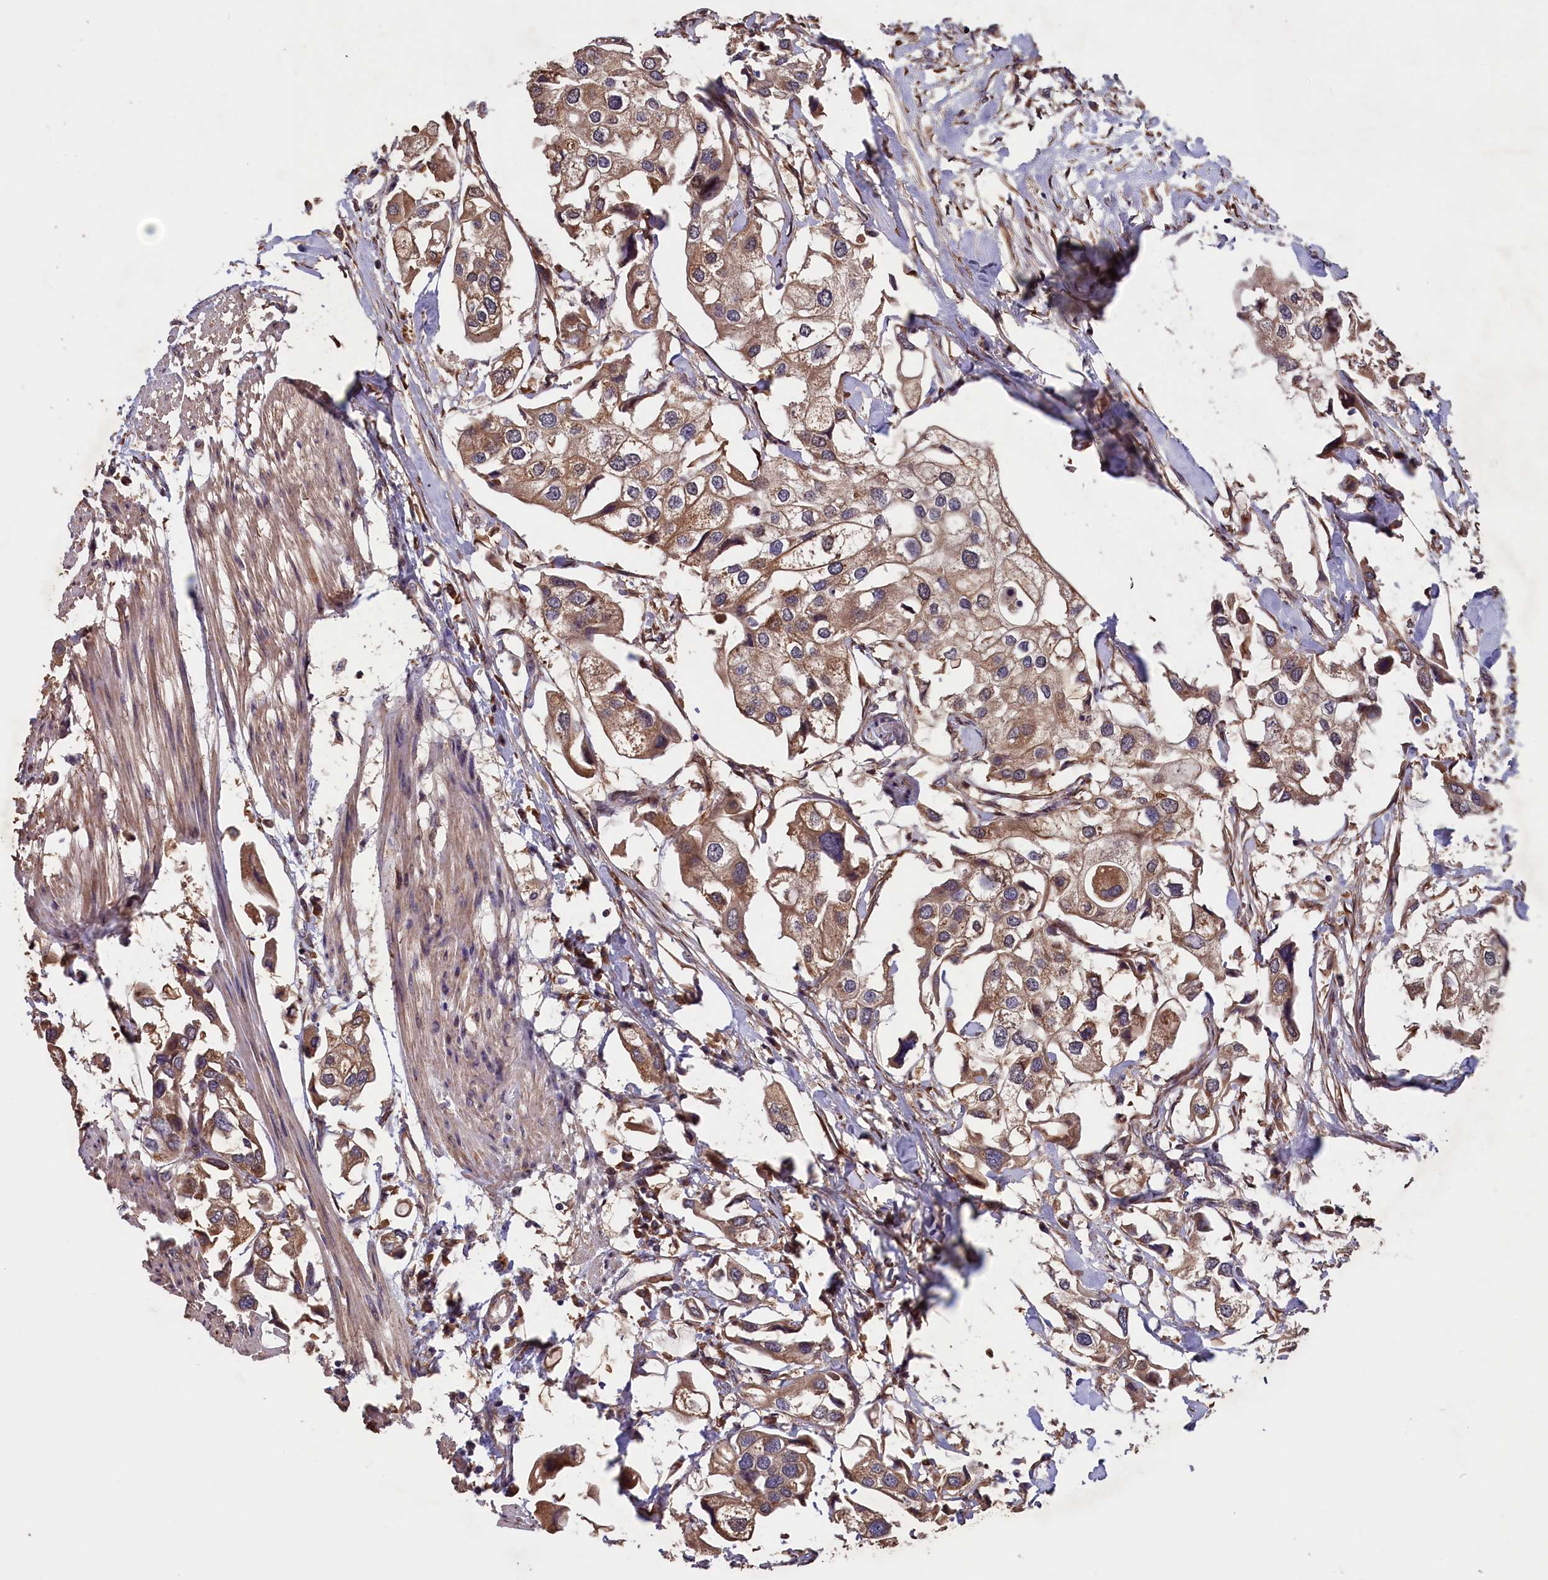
{"staining": {"intensity": "moderate", "quantity": ">75%", "location": "cytoplasmic/membranous"}, "tissue": "urothelial cancer", "cell_type": "Tumor cells", "image_type": "cancer", "snomed": [{"axis": "morphology", "description": "Urothelial carcinoma, High grade"}, {"axis": "topography", "description": "Urinary bladder"}], "caption": "This image shows IHC staining of human urothelial cancer, with medium moderate cytoplasmic/membranous positivity in approximately >75% of tumor cells.", "gene": "GREB1L", "patient": {"sex": "male", "age": 64}}